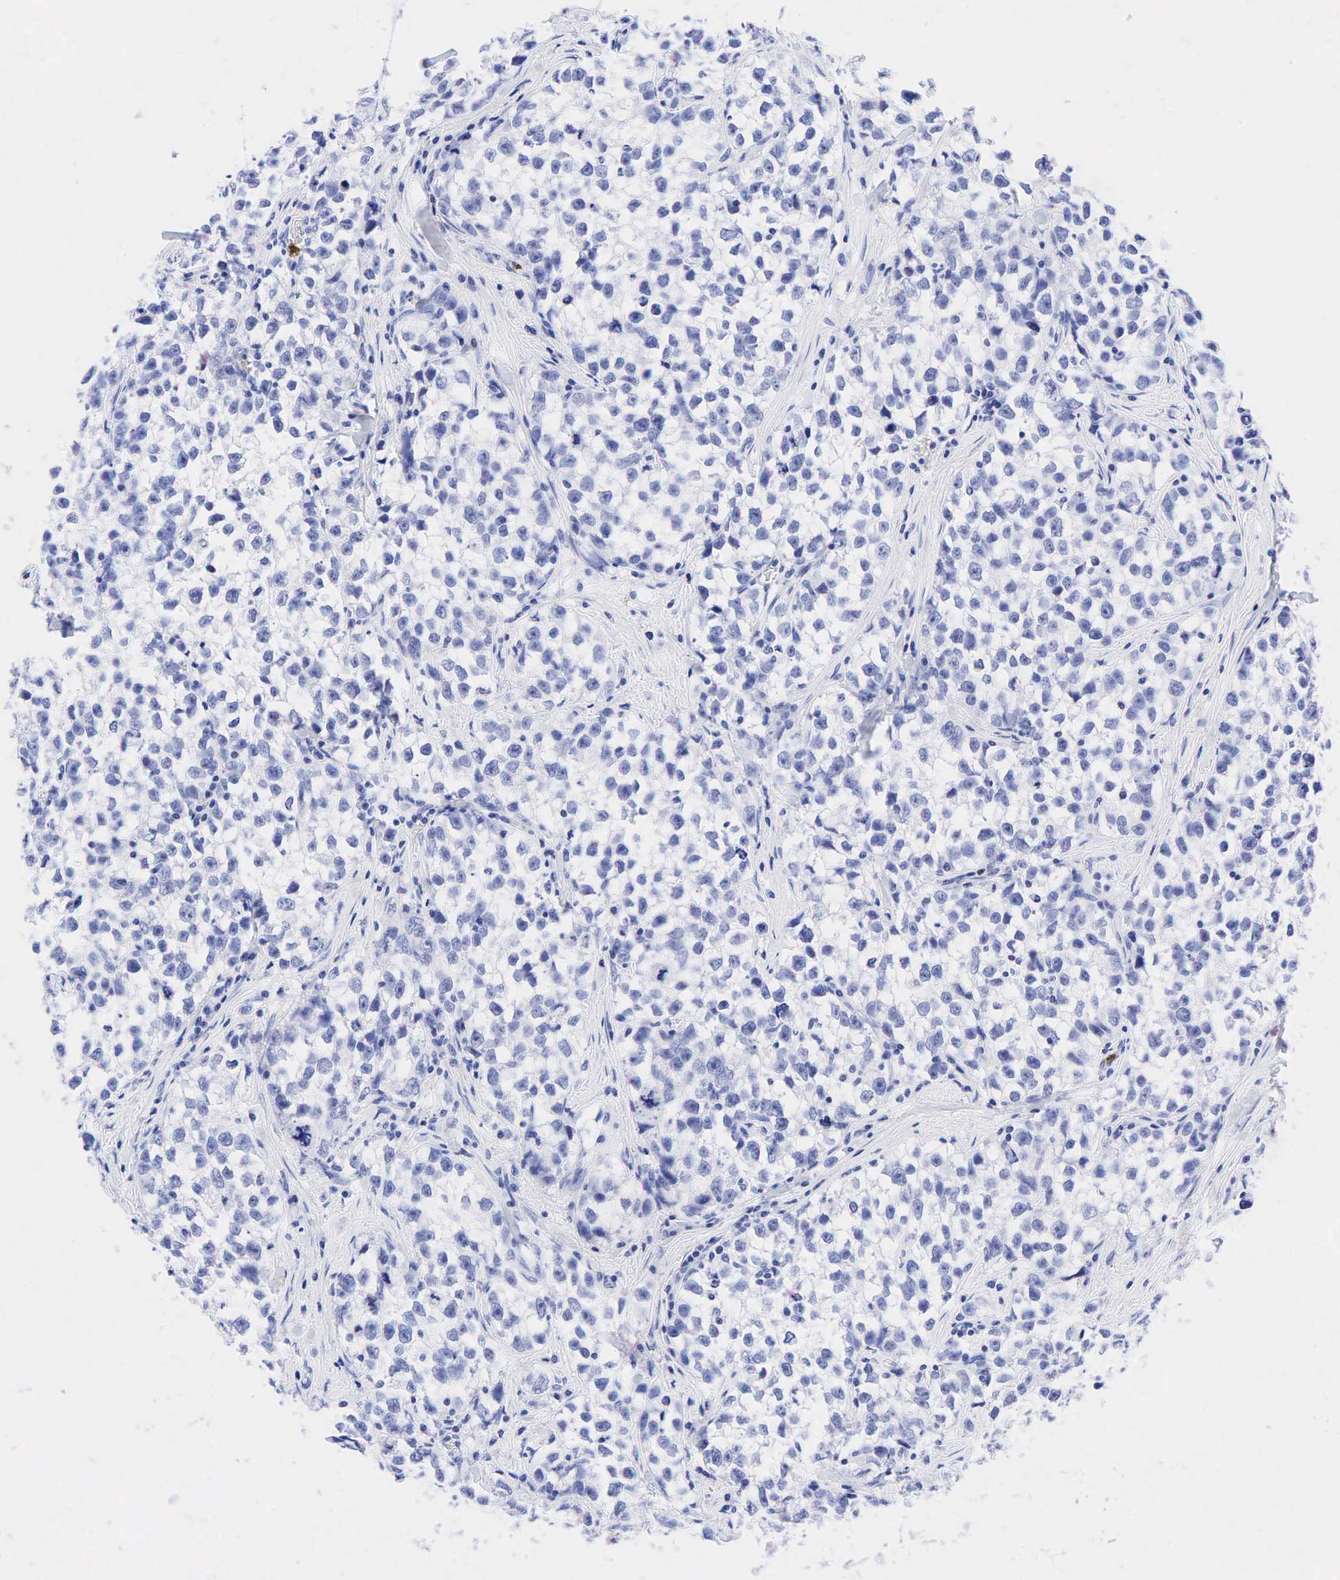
{"staining": {"intensity": "negative", "quantity": "none", "location": "none"}, "tissue": "testis cancer", "cell_type": "Tumor cells", "image_type": "cancer", "snomed": [{"axis": "morphology", "description": "Seminoma, NOS"}, {"axis": "morphology", "description": "Carcinoma, Embryonal, NOS"}, {"axis": "topography", "description": "Testis"}], "caption": "This is an immunohistochemistry (IHC) image of human testis cancer. There is no expression in tumor cells.", "gene": "FUT4", "patient": {"sex": "male", "age": 30}}